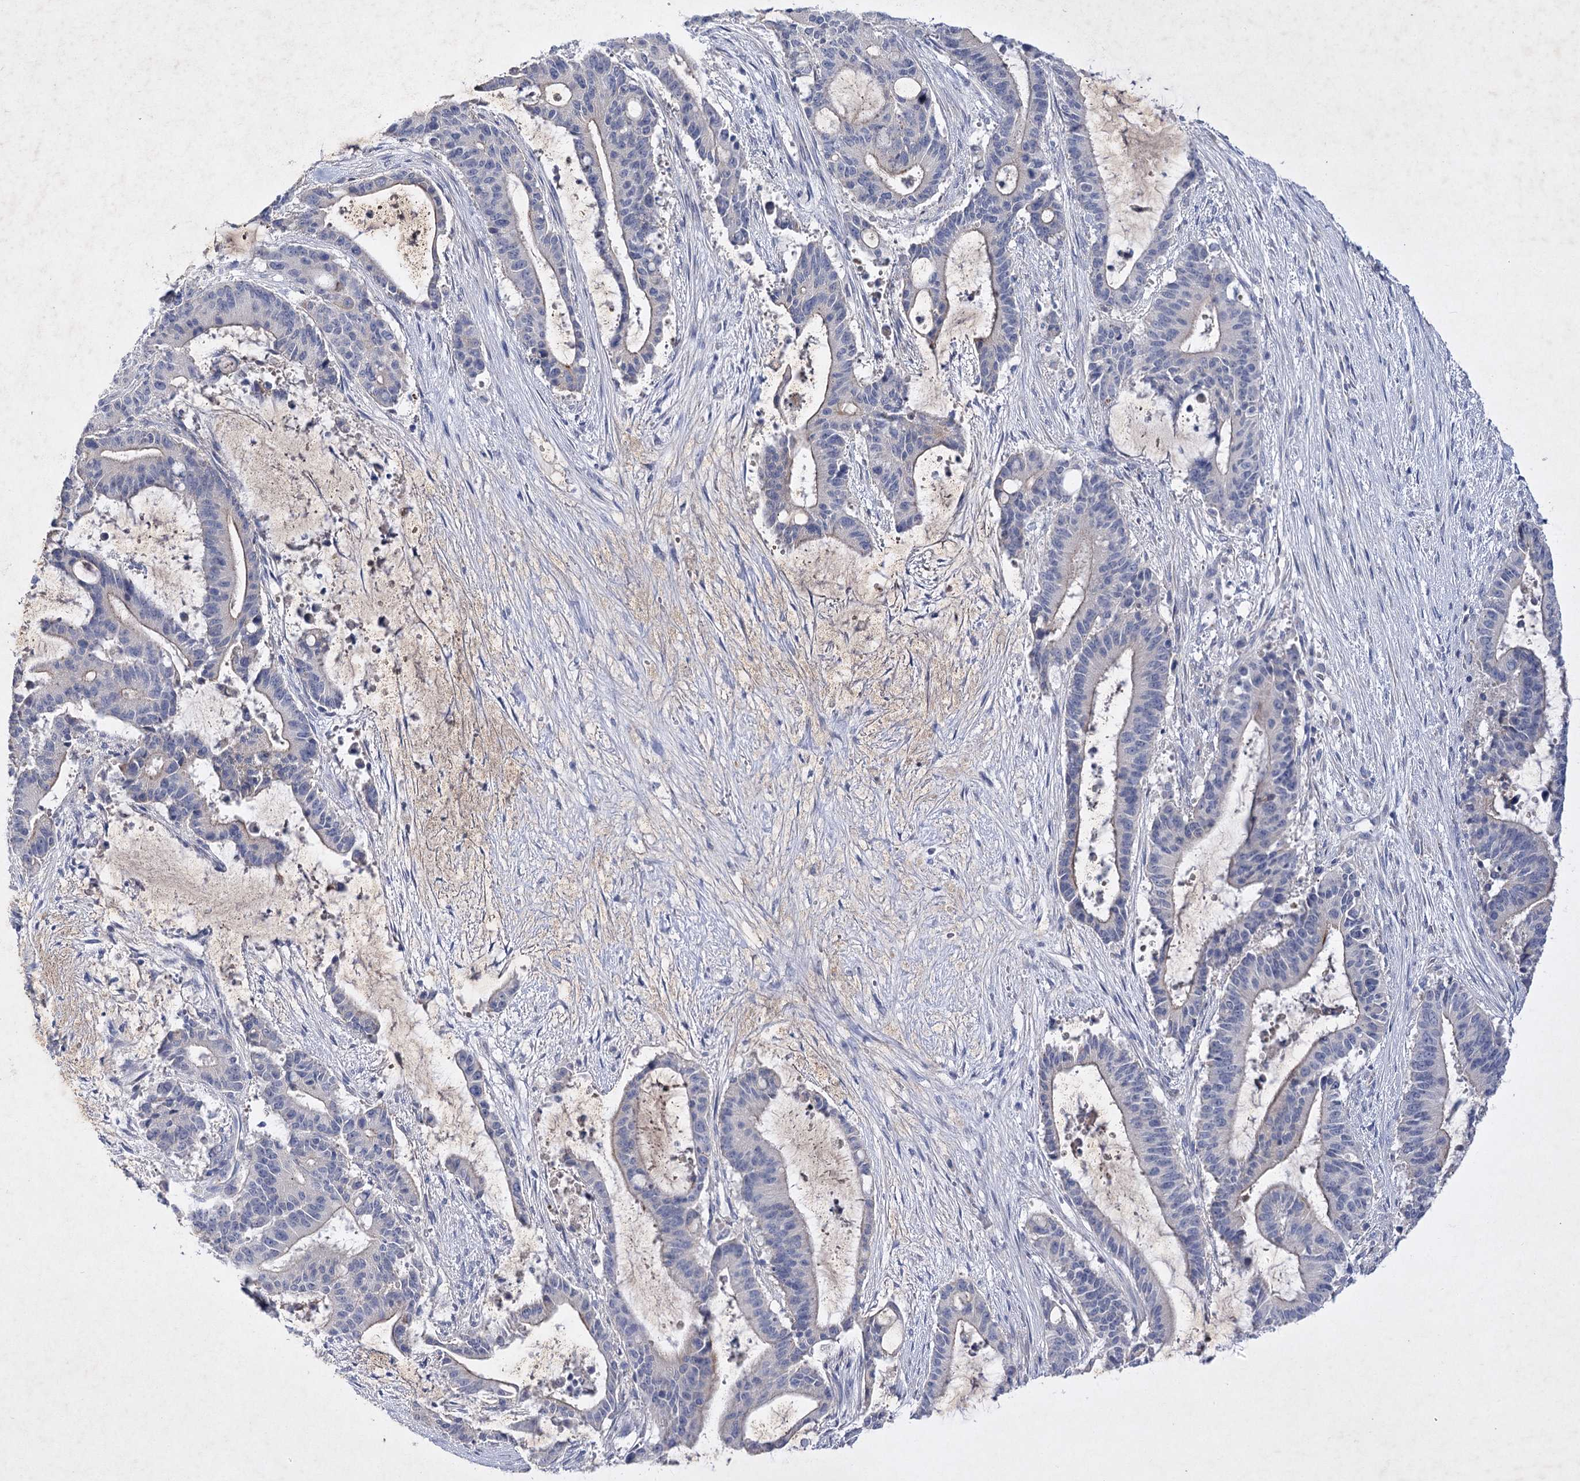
{"staining": {"intensity": "negative", "quantity": "none", "location": "none"}, "tissue": "liver cancer", "cell_type": "Tumor cells", "image_type": "cancer", "snomed": [{"axis": "morphology", "description": "Normal tissue, NOS"}, {"axis": "morphology", "description": "Cholangiocarcinoma"}, {"axis": "topography", "description": "Liver"}, {"axis": "topography", "description": "Peripheral nerve tissue"}], "caption": "Micrograph shows no protein positivity in tumor cells of cholangiocarcinoma (liver) tissue.", "gene": "COX15", "patient": {"sex": "female", "age": 73}}